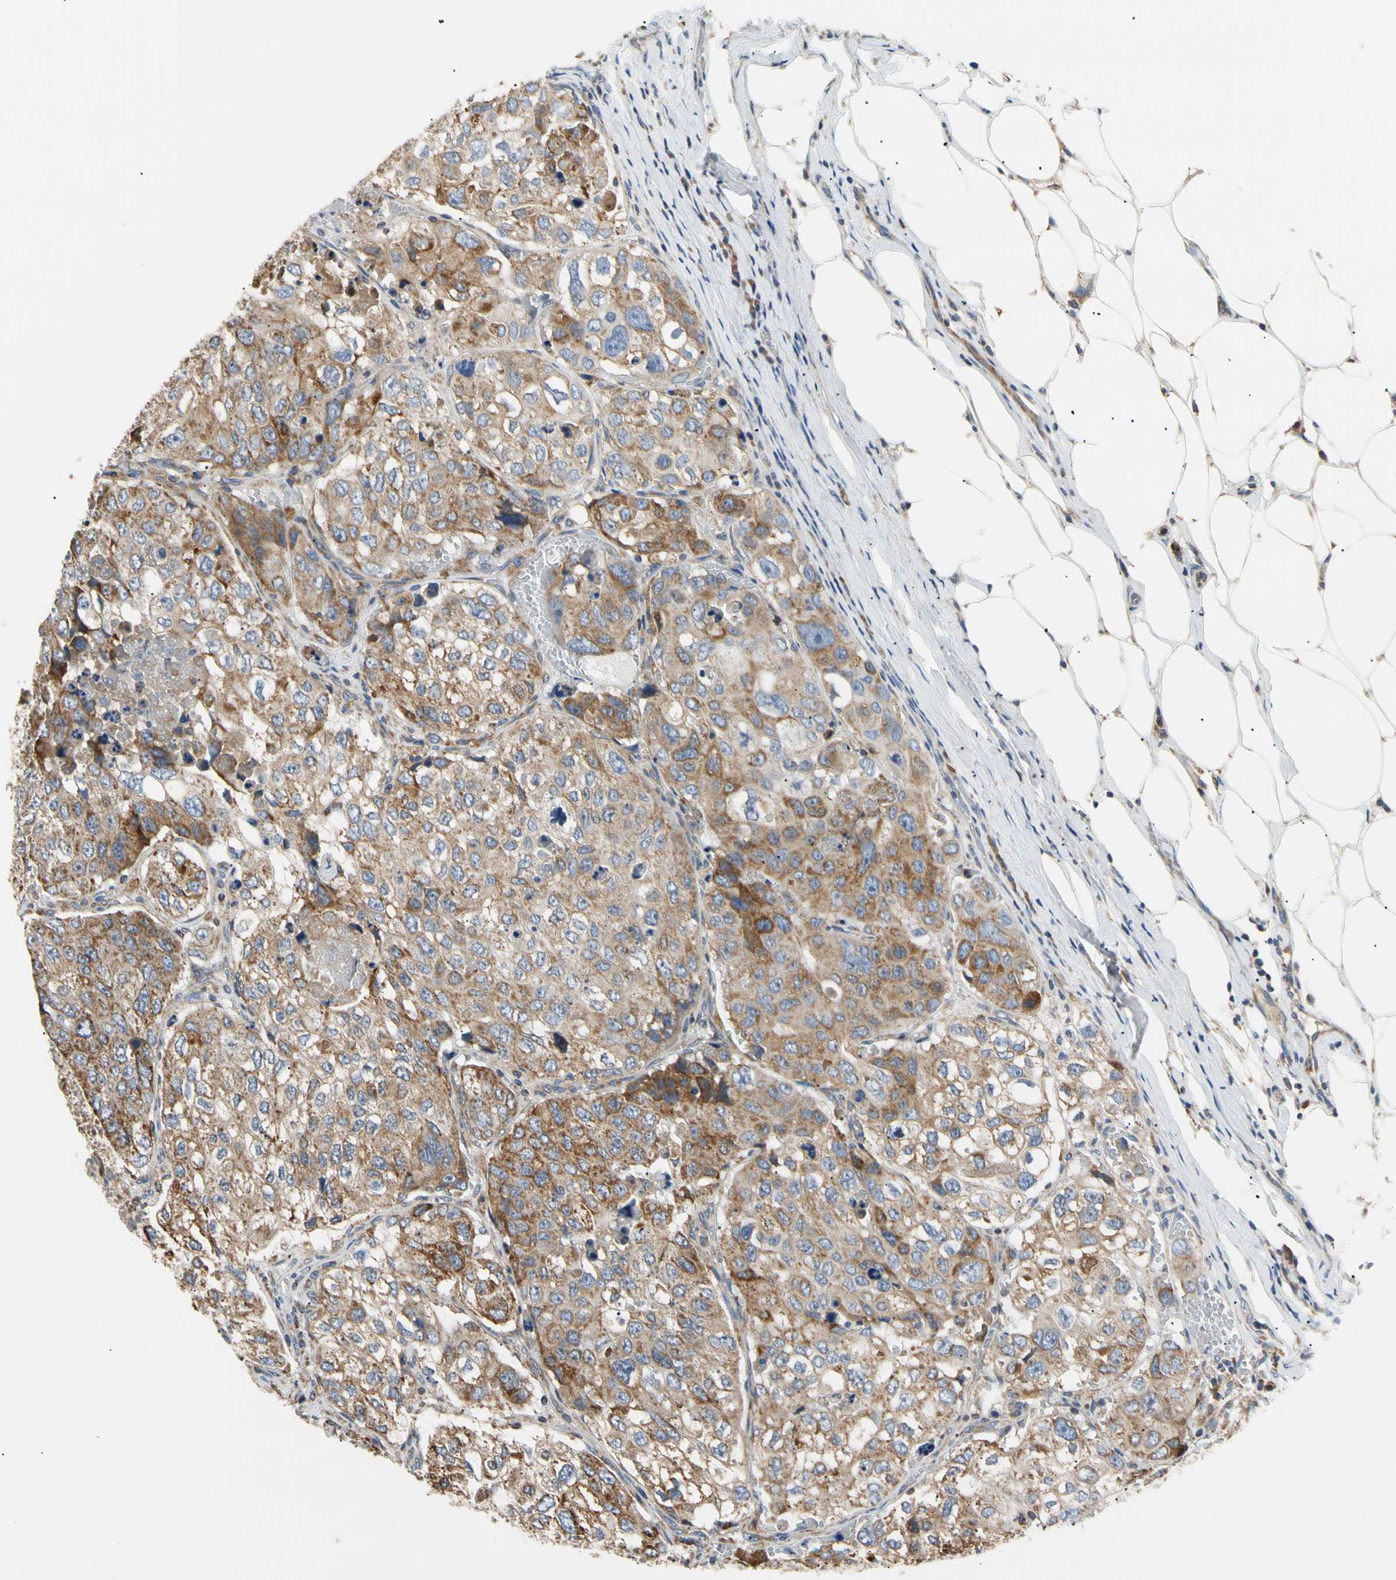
{"staining": {"intensity": "moderate", "quantity": "25%-75%", "location": "cytoplasmic/membranous"}, "tissue": "urothelial cancer", "cell_type": "Tumor cells", "image_type": "cancer", "snomed": [{"axis": "morphology", "description": "Urothelial carcinoma, High grade"}, {"axis": "topography", "description": "Lymph node"}, {"axis": "topography", "description": "Urinary bladder"}], "caption": "This is an image of immunohistochemistry (IHC) staining of urothelial cancer, which shows moderate expression in the cytoplasmic/membranous of tumor cells.", "gene": "PLGRKT", "patient": {"sex": "male", "age": 51}}